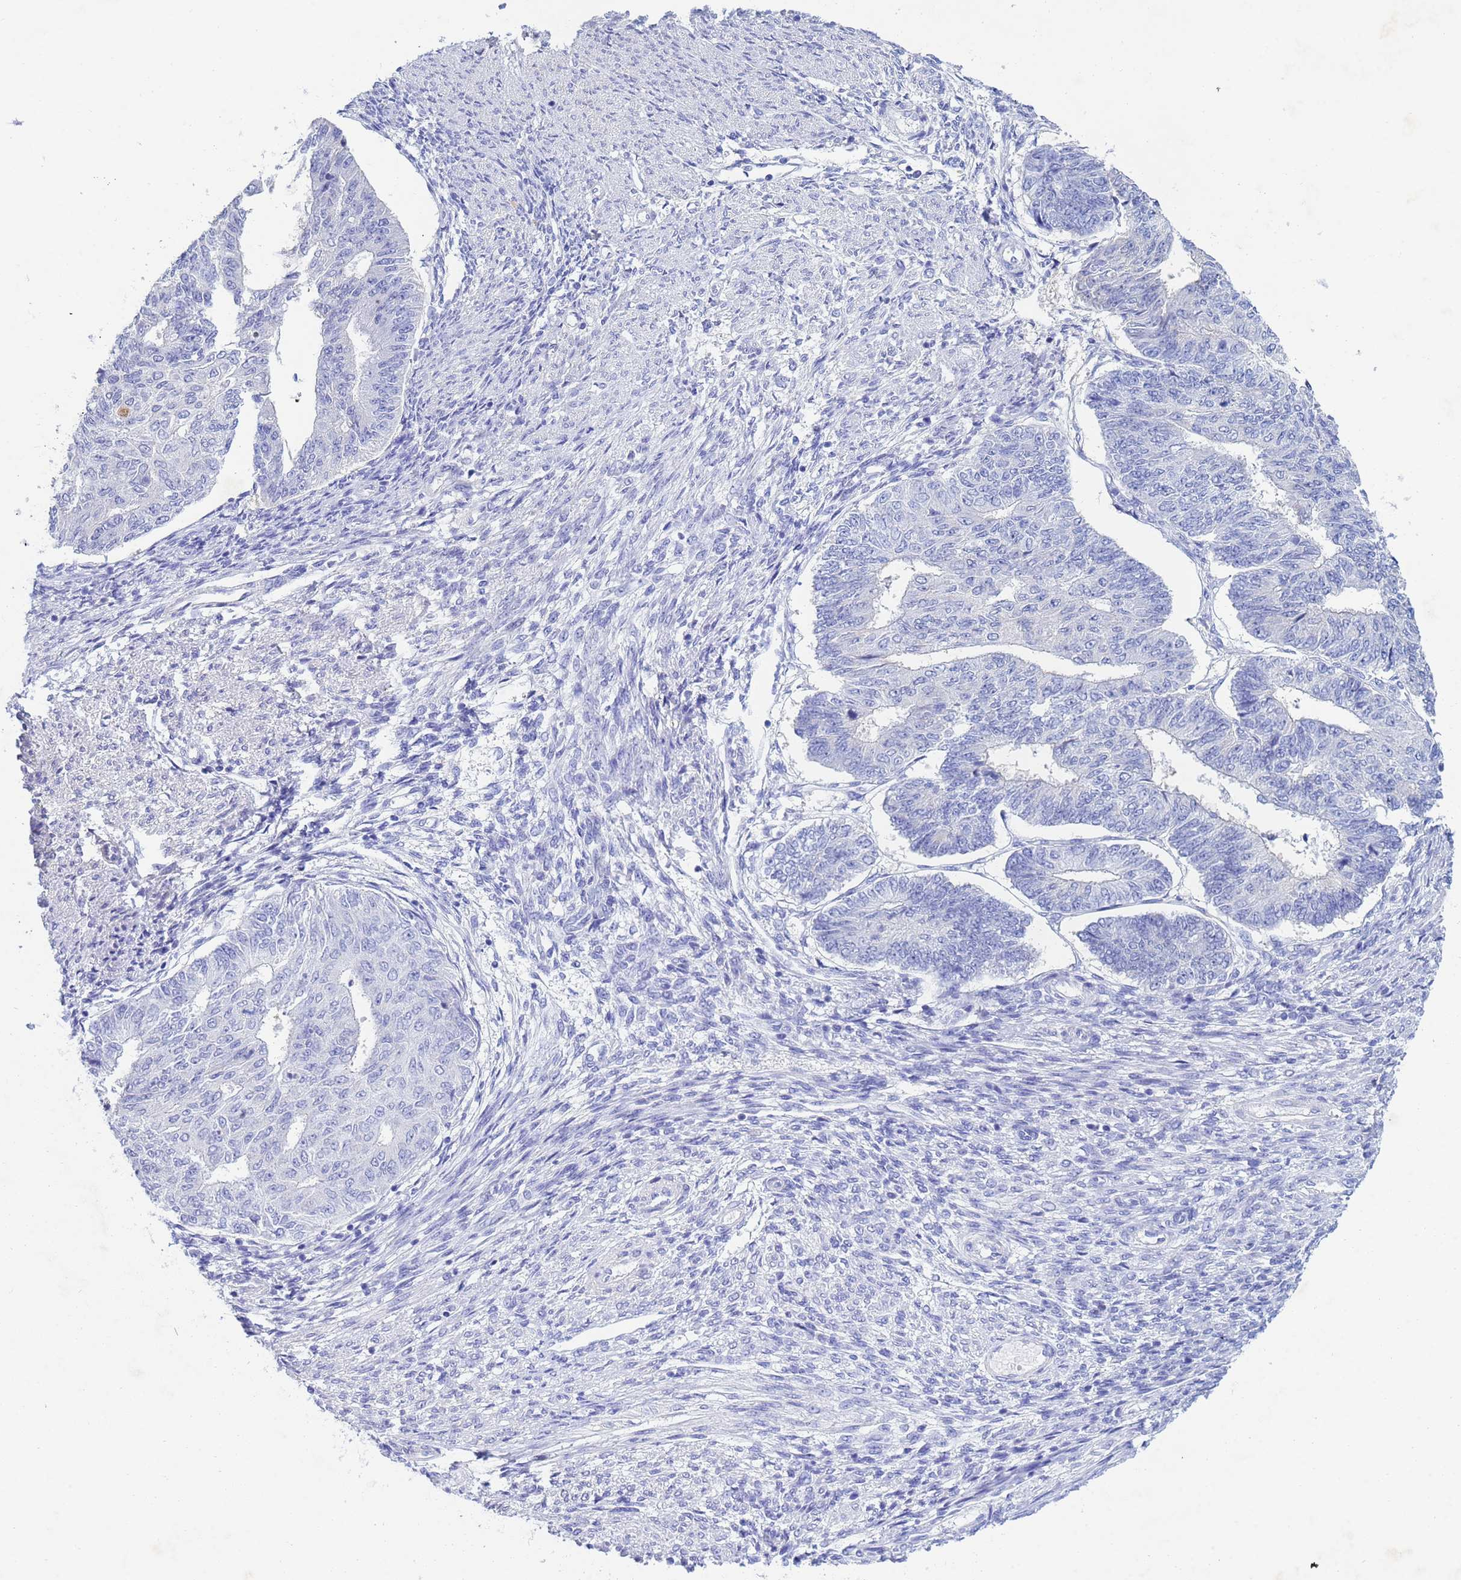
{"staining": {"intensity": "moderate", "quantity": "<25%", "location": "cytoplasmic/membranous,nuclear"}, "tissue": "endometrial cancer", "cell_type": "Tumor cells", "image_type": "cancer", "snomed": [{"axis": "morphology", "description": "Adenocarcinoma, NOS"}, {"axis": "topography", "description": "Endometrium"}], "caption": "Protein staining displays moderate cytoplasmic/membranous and nuclear positivity in approximately <25% of tumor cells in endometrial cancer (adenocarcinoma).", "gene": "CSTB", "patient": {"sex": "female", "age": 32}}